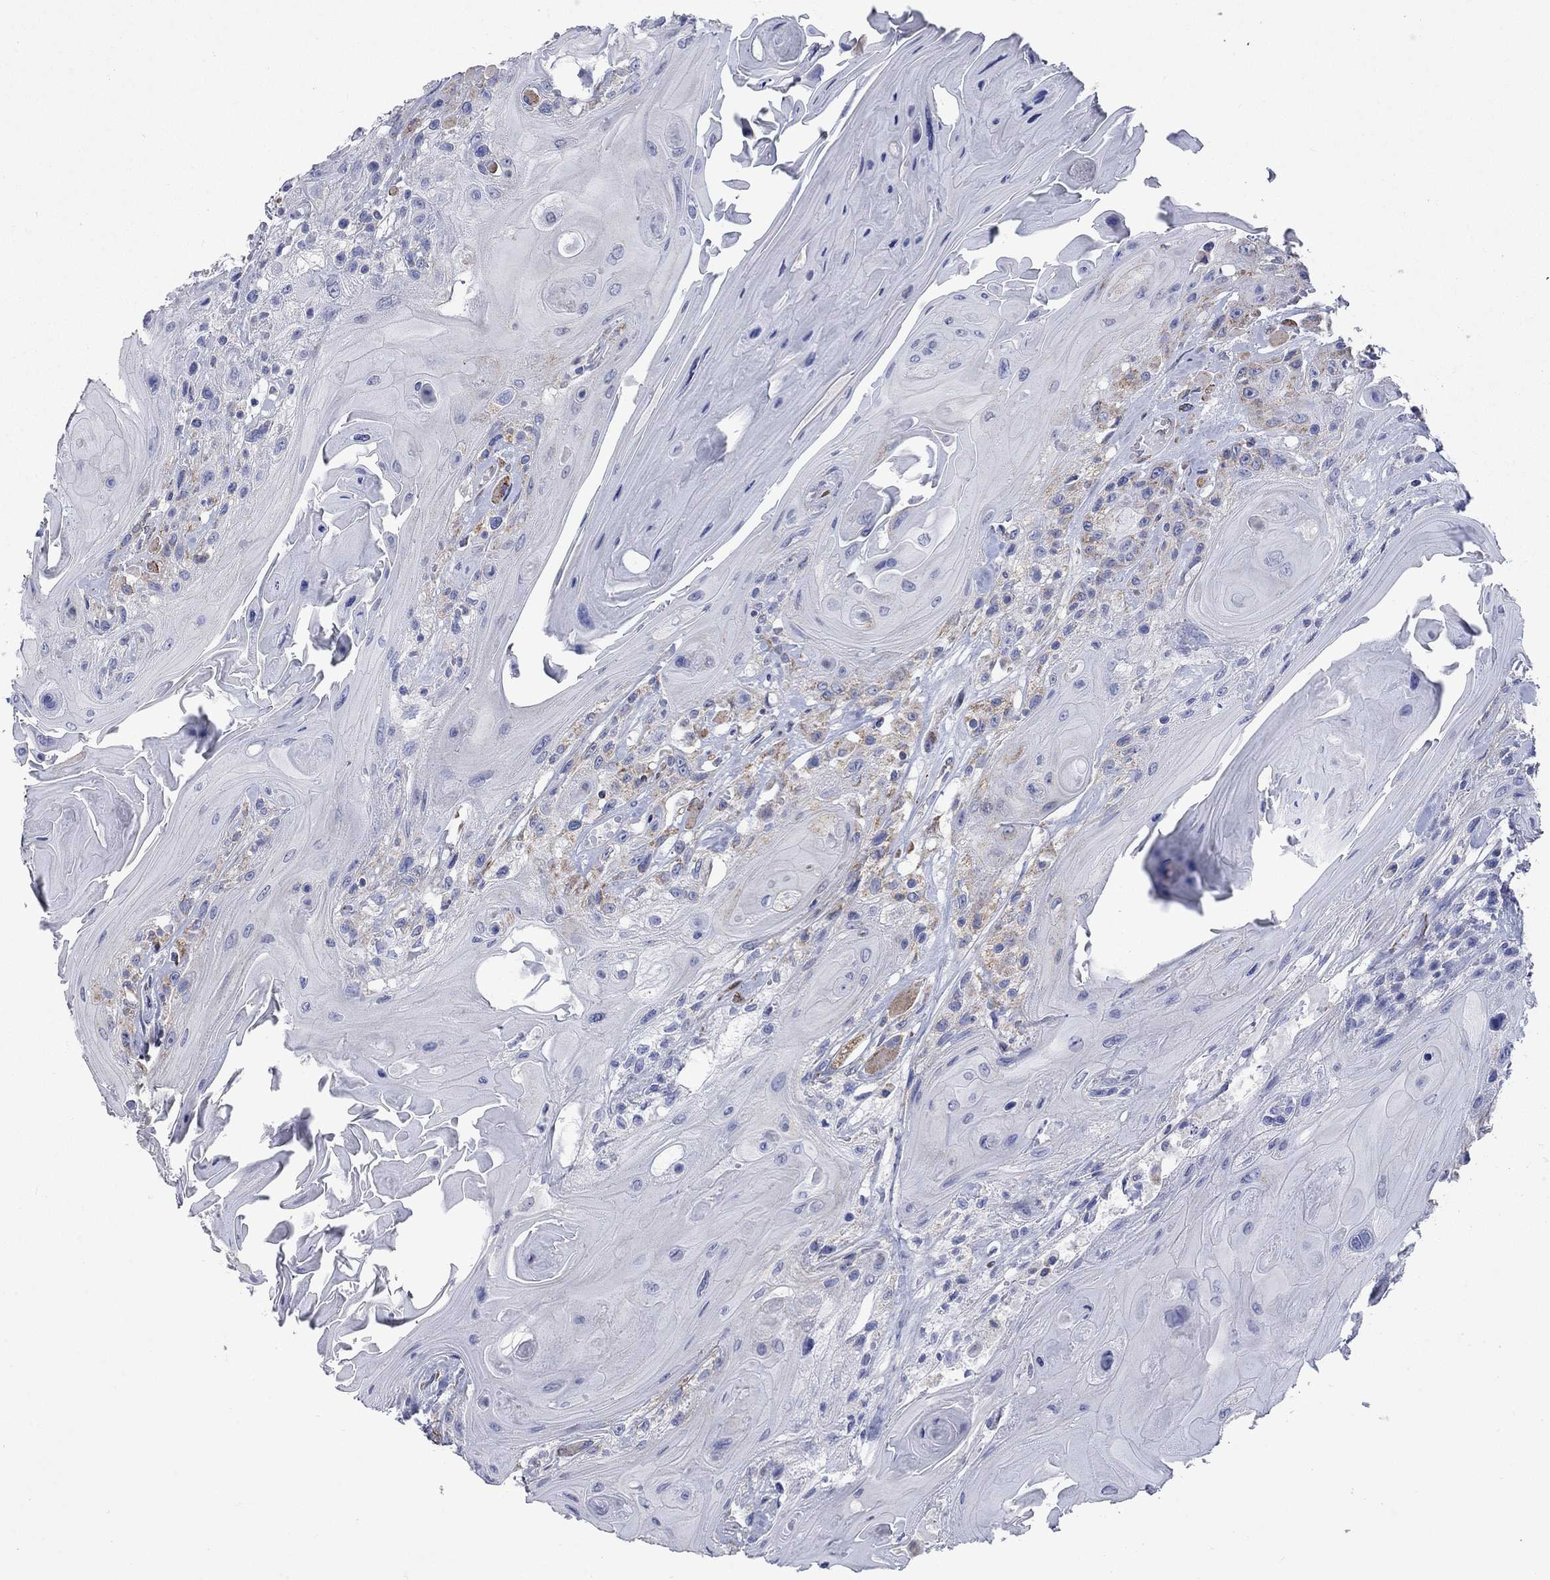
{"staining": {"intensity": "weak", "quantity": "<25%", "location": "cytoplasmic/membranous"}, "tissue": "head and neck cancer", "cell_type": "Tumor cells", "image_type": "cancer", "snomed": [{"axis": "morphology", "description": "Squamous cell carcinoma, NOS"}, {"axis": "topography", "description": "Head-Neck"}], "caption": "Micrograph shows no protein expression in tumor cells of squamous cell carcinoma (head and neck) tissue. (DAB (3,3'-diaminobenzidine) immunohistochemistry (IHC) with hematoxylin counter stain).", "gene": "CISD1", "patient": {"sex": "female", "age": 59}}